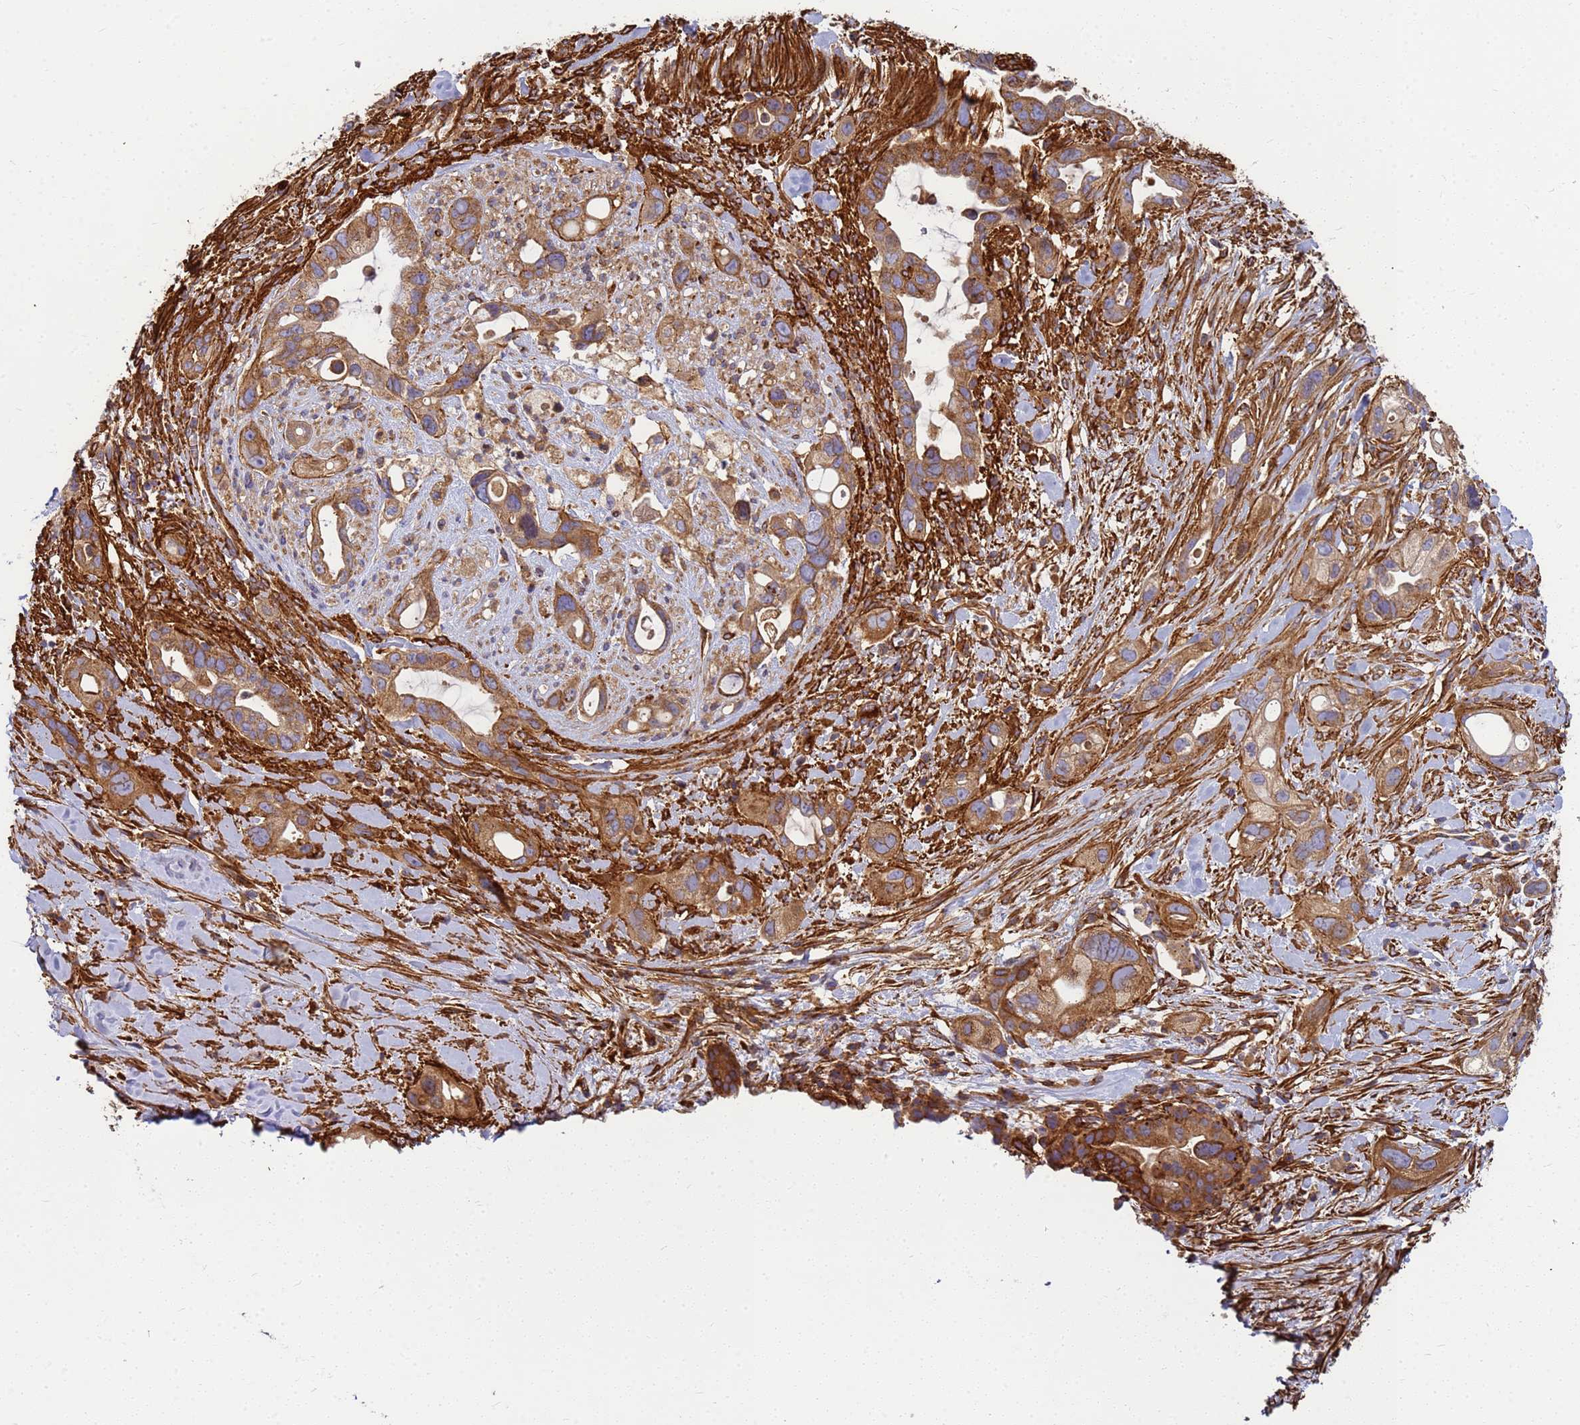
{"staining": {"intensity": "moderate", "quantity": ">75%", "location": "cytoplasmic/membranous"}, "tissue": "pancreatic cancer", "cell_type": "Tumor cells", "image_type": "cancer", "snomed": [{"axis": "morphology", "description": "Adenocarcinoma, NOS"}, {"axis": "topography", "description": "Pancreas"}], "caption": "Immunohistochemical staining of pancreatic cancer shows medium levels of moderate cytoplasmic/membranous expression in approximately >75% of tumor cells. (DAB (3,3'-diaminobenzidine) IHC with brightfield microscopy, high magnification).", "gene": "C2CD5", "patient": {"sex": "male", "age": 44}}